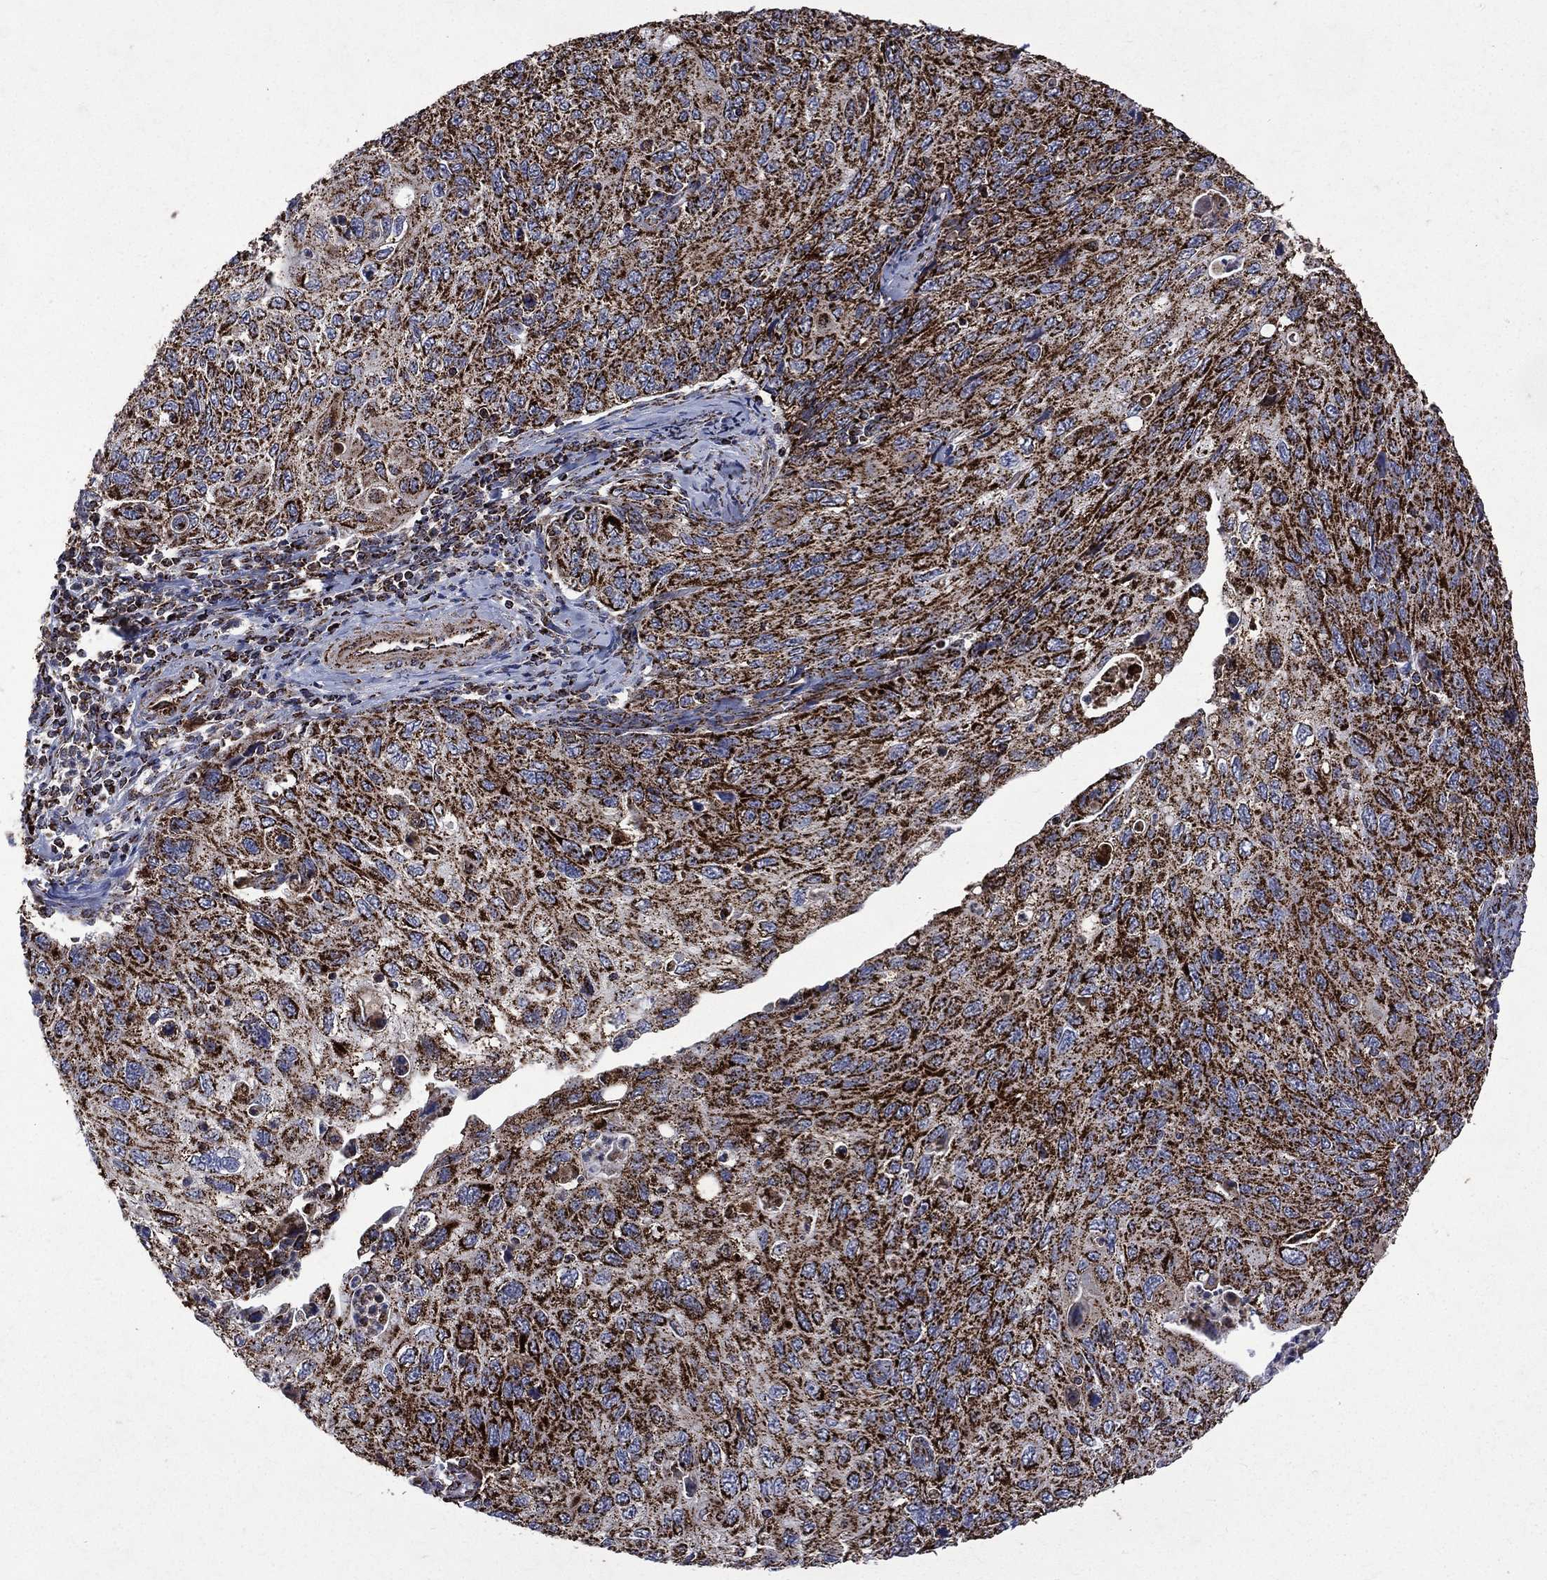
{"staining": {"intensity": "strong", "quantity": ">75%", "location": "cytoplasmic/membranous"}, "tissue": "cervical cancer", "cell_type": "Tumor cells", "image_type": "cancer", "snomed": [{"axis": "morphology", "description": "Squamous cell carcinoma, NOS"}, {"axis": "topography", "description": "Cervix"}], "caption": "Squamous cell carcinoma (cervical) stained with a brown dye displays strong cytoplasmic/membranous positive staining in about >75% of tumor cells.", "gene": "GOT2", "patient": {"sex": "female", "age": 70}}